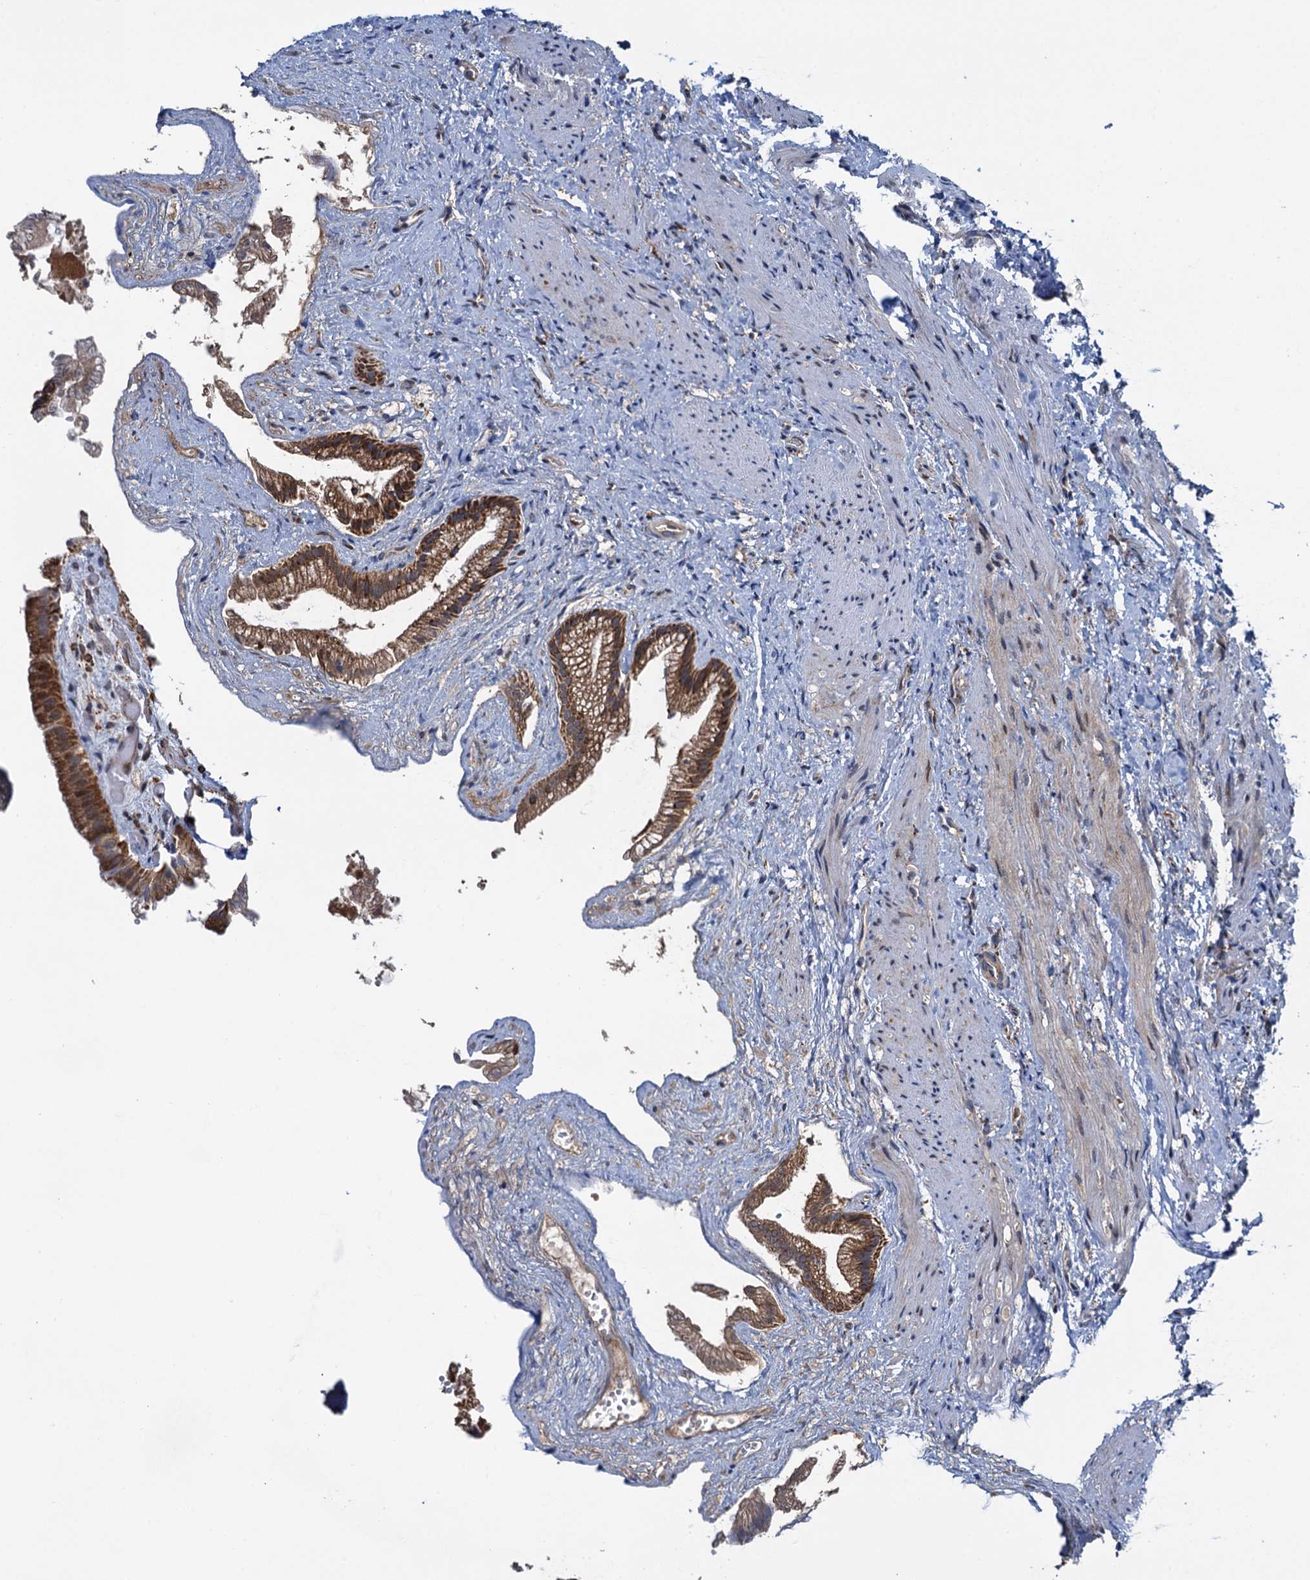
{"staining": {"intensity": "strong", "quantity": ">75%", "location": "cytoplasmic/membranous"}, "tissue": "gallbladder", "cell_type": "Glandular cells", "image_type": "normal", "snomed": [{"axis": "morphology", "description": "Normal tissue, NOS"}, {"axis": "morphology", "description": "Inflammation, NOS"}, {"axis": "topography", "description": "Gallbladder"}], "caption": "Gallbladder stained with DAB immunohistochemistry demonstrates high levels of strong cytoplasmic/membranous positivity in about >75% of glandular cells.", "gene": "CCDC102A", "patient": {"sex": "male", "age": 51}}